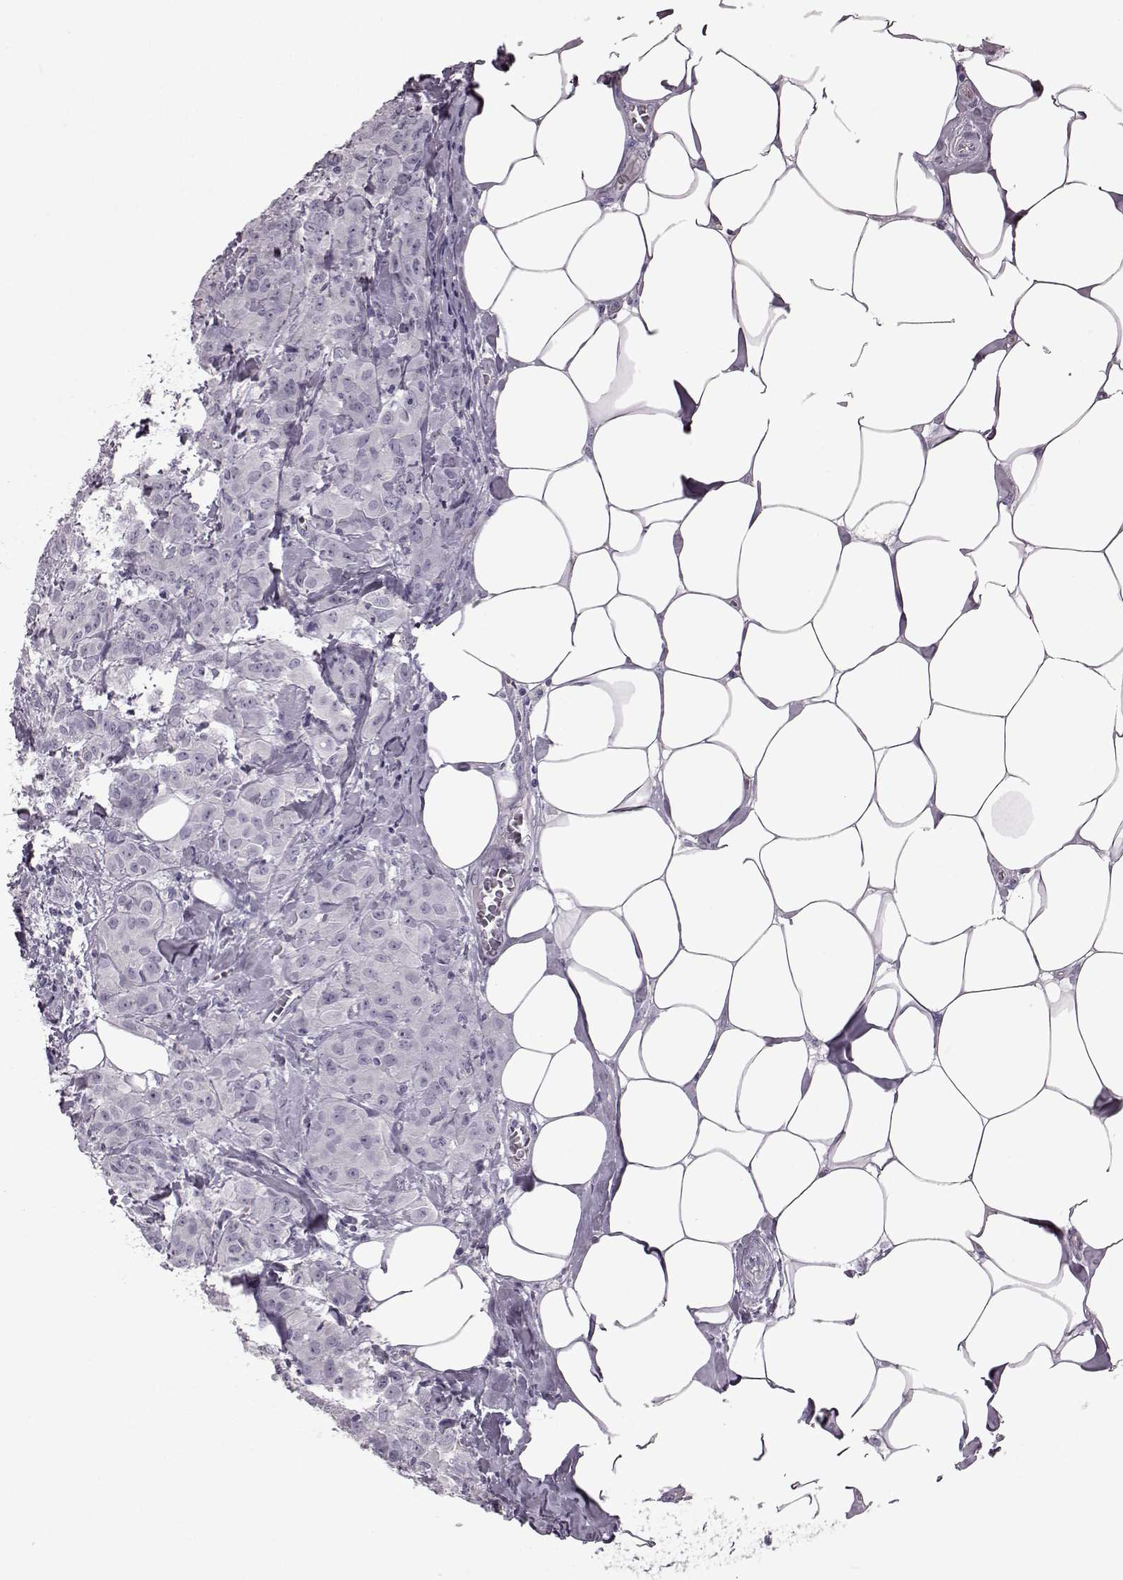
{"staining": {"intensity": "negative", "quantity": "none", "location": "none"}, "tissue": "breast cancer", "cell_type": "Tumor cells", "image_type": "cancer", "snomed": [{"axis": "morphology", "description": "Normal tissue, NOS"}, {"axis": "morphology", "description": "Duct carcinoma"}, {"axis": "topography", "description": "Breast"}], "caption": "IHC photomicrograph of neoplastic tissue: breast infiltrating ductal carcinoma stained with DAB (3,3'-diaminobenzidine) reveals no significant protein positivity in tumor cells.", "gene": "SNTG1", "patient": {"sex": "female", "age": 43}}